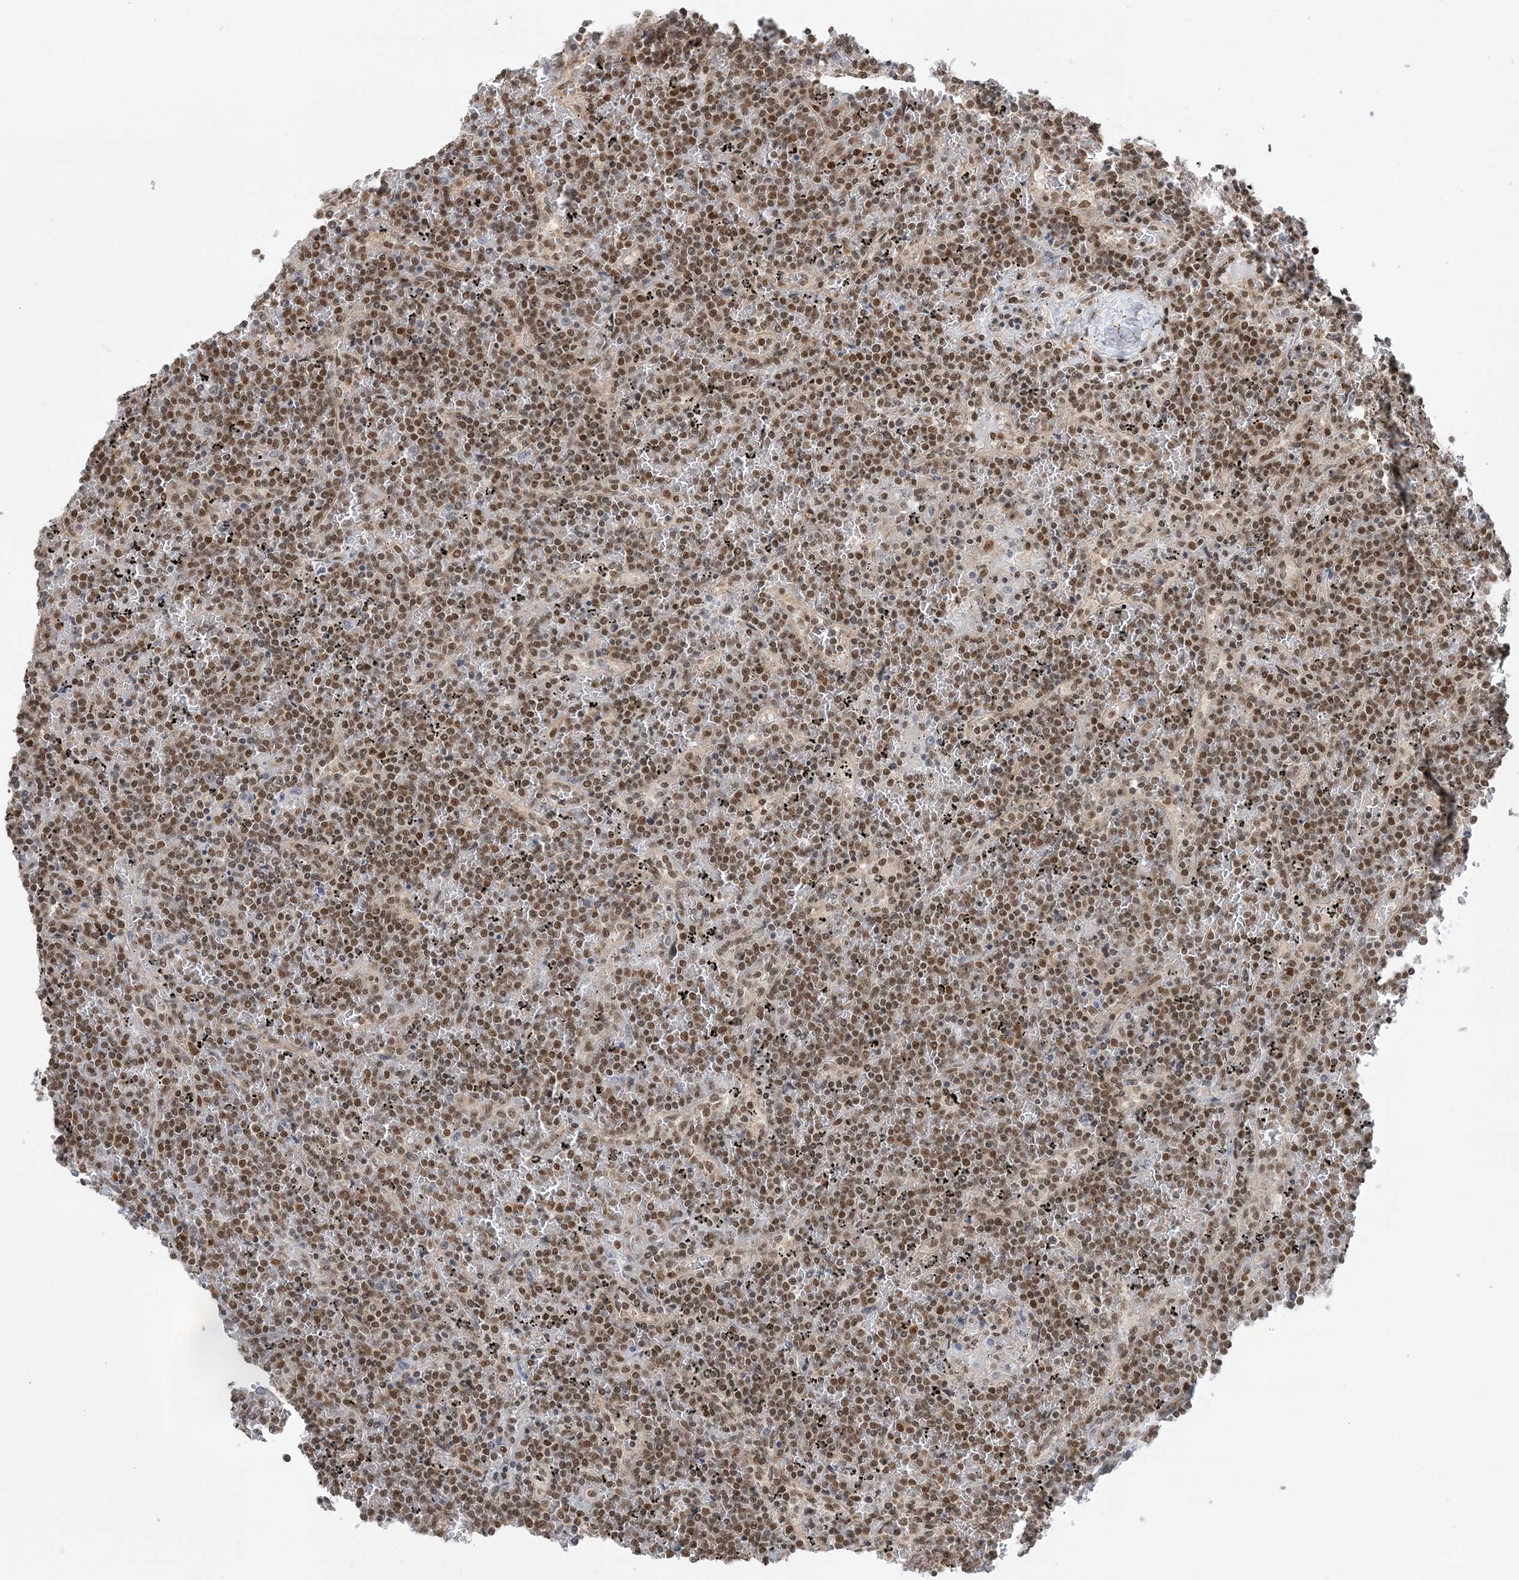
{"staining": {"intensity": "moderate", "quantity": ">75%", "location": "nuclear"}, "tissue": "lymphoma", "cell_type": "Tumor cells", "image_type": "cancer", "snomed": [{"axis": "morphology", "description": "Malignant lymphoma, non-Hodgkin's type, Low grade"}, {"axis": "topography", "description": "Spleen"}], "caption": "Low-grade malignant lymphoma, non-Hodgkin's type stained with a brown dye reveals moderate nuclear positive positivity in about >75% of tumor cells.", "gene": "SEPHS1", "patient": {"sex": "female", "age": 19}}